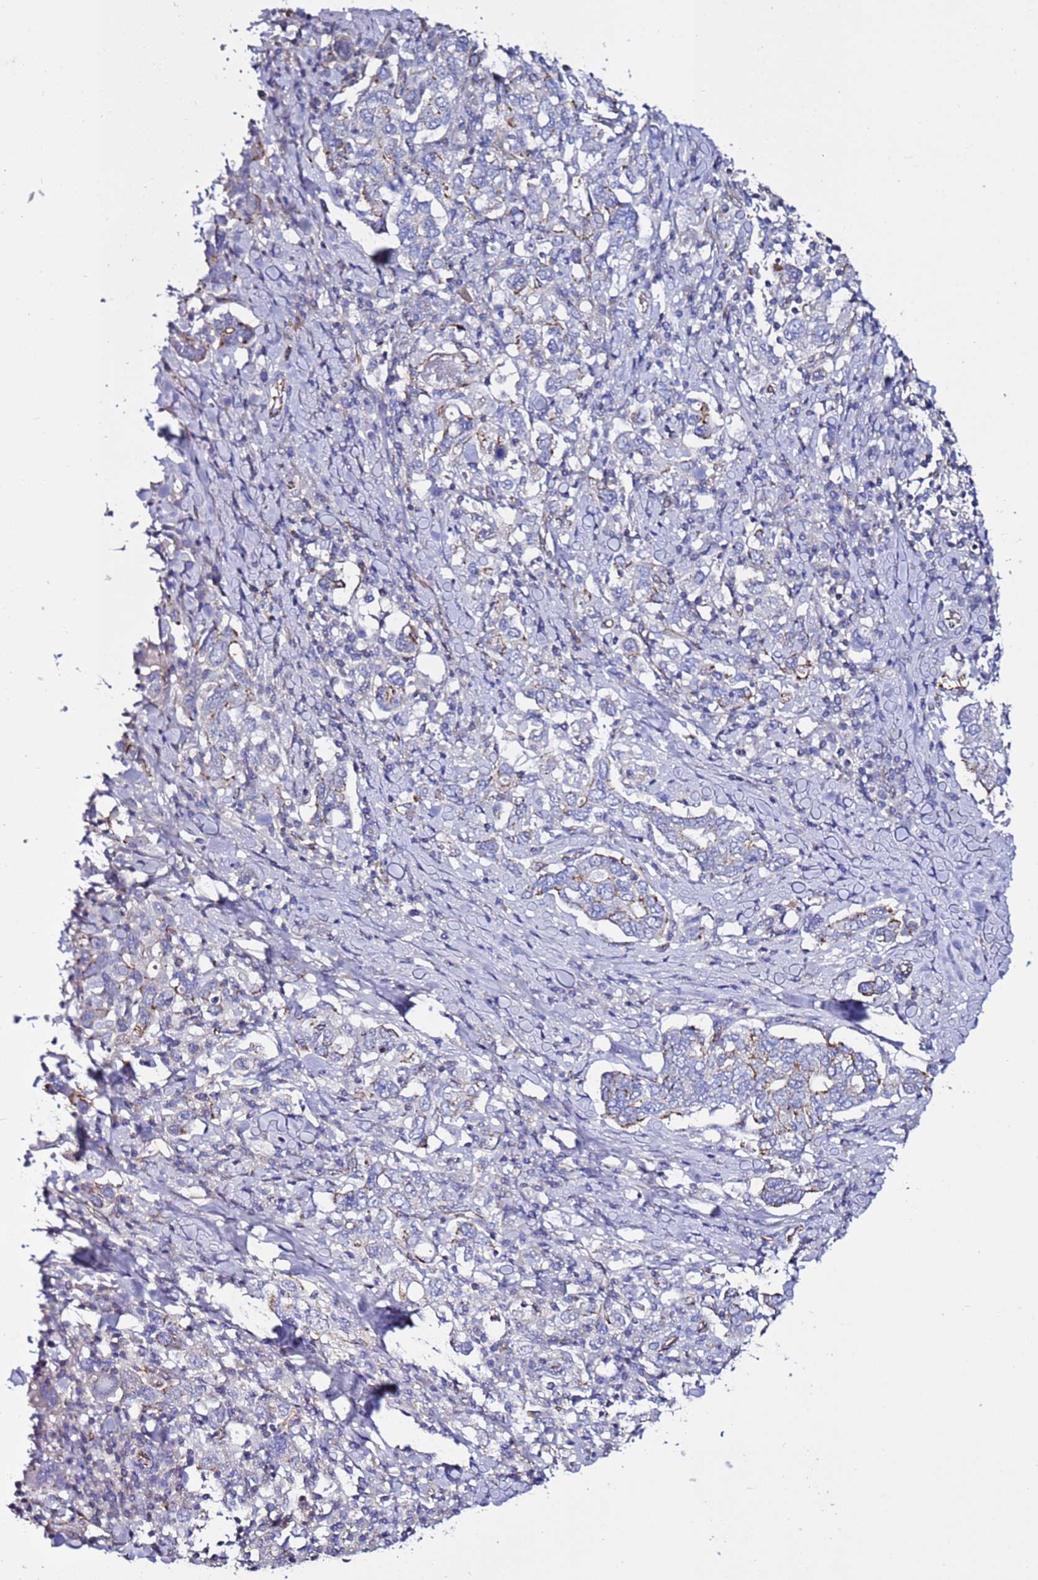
{"staining": {"intensity": "weak", "quantity": "<25%", "location": "cytoplasmic/membranous"}, "tissue": "stomach cancer", "cell_type": "Tumor cells", "image_type": "cancer", "snomed": [{"axis": "morphology", "description": "Adenocarcinoma, NOS"}, {"axis": "topography", "description": "Stomach, upper"}, {"axis": "topography", "description": "Stomach"}], "caption": "This histopathology image is of stomach cancer (adenocarcinoma) stained with immunohistochemistry (IHC) to label a protein in brown with the nuclei are counter-stained blue. There is no positivity in tumor cells.", "gene": "TENM3", "patient": {"sex": "male", "age": 62}}